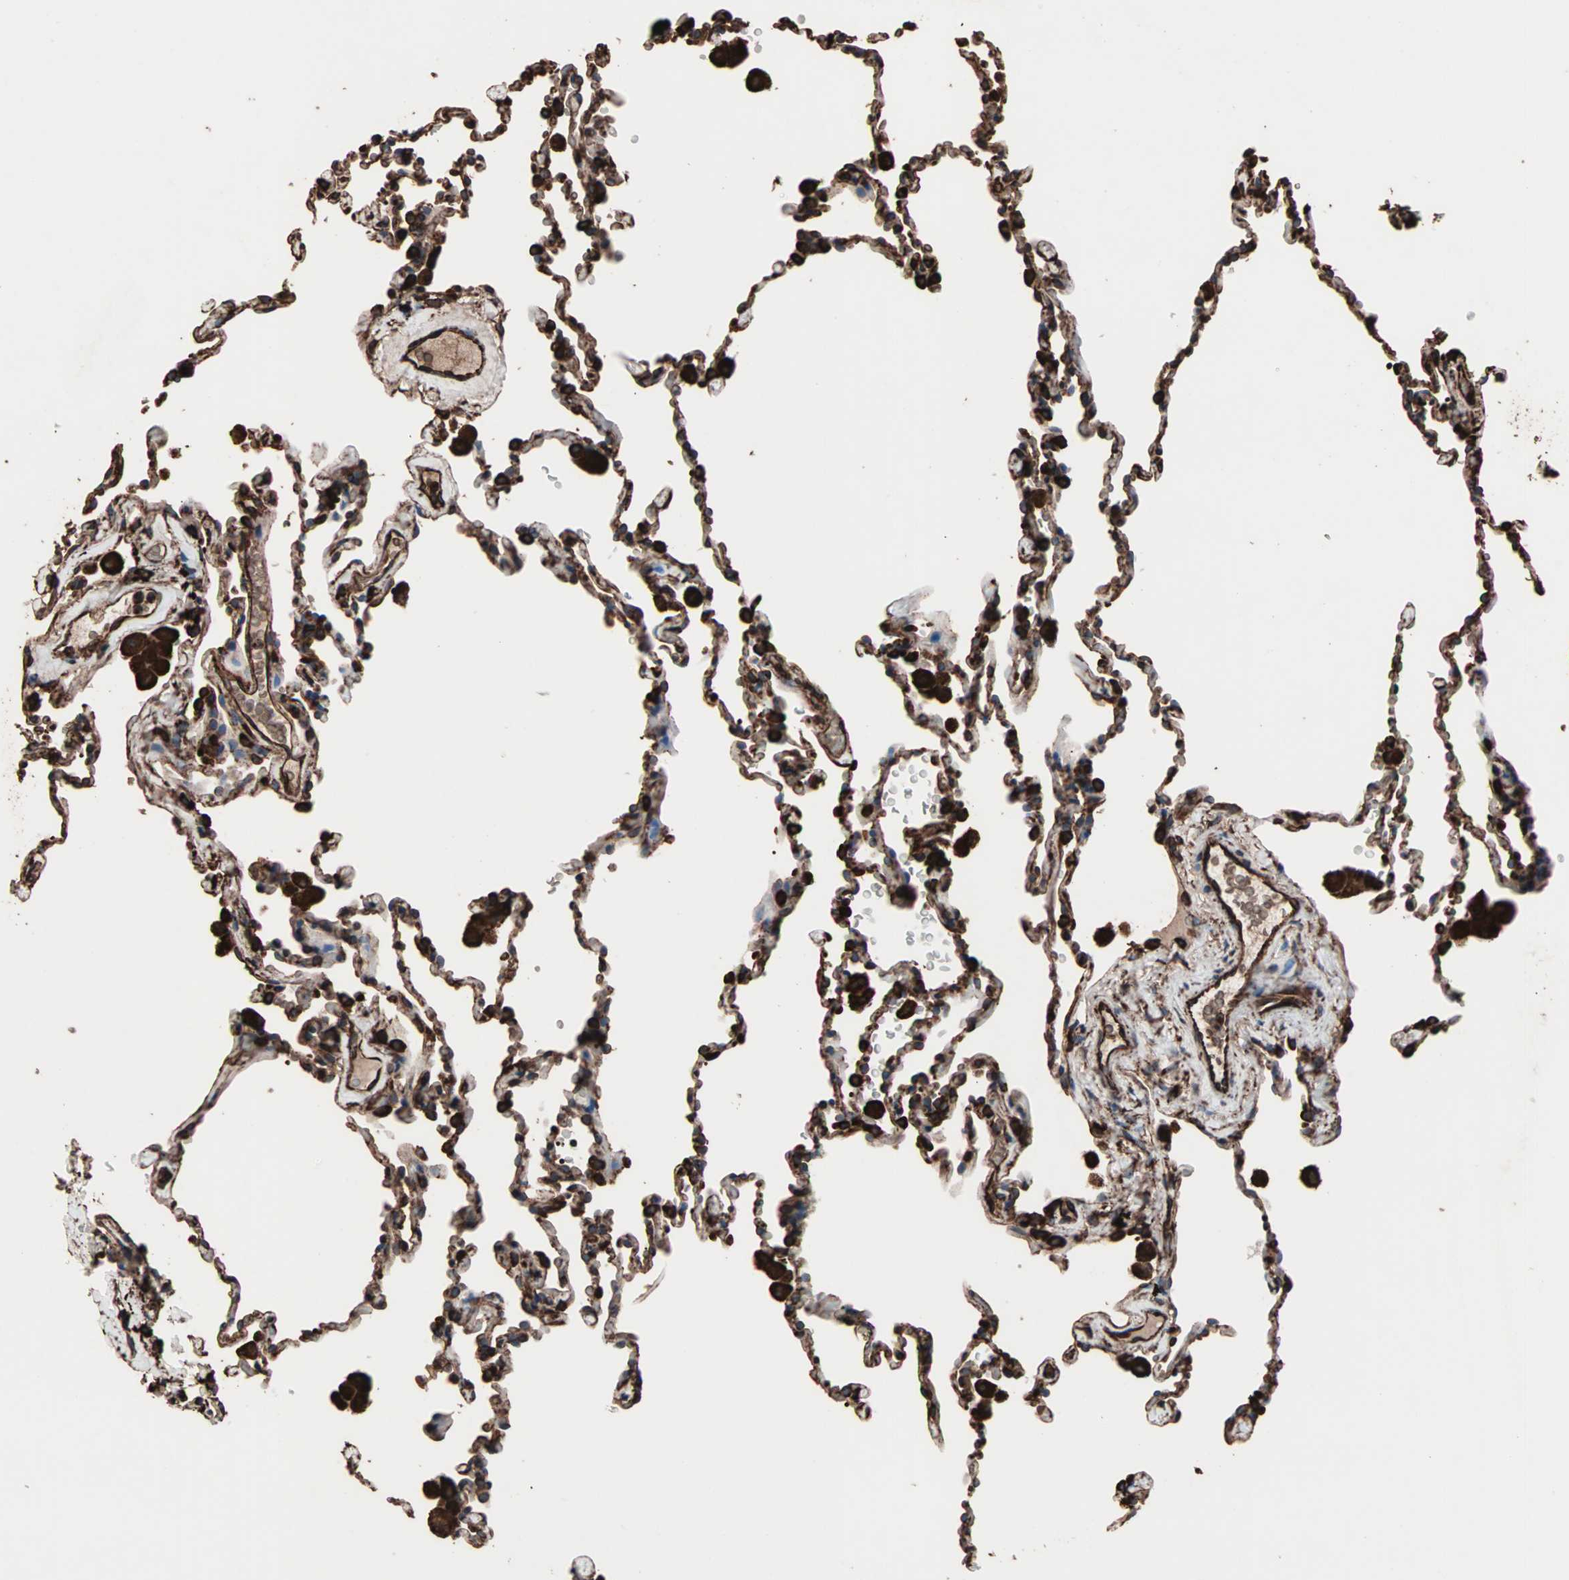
{"staining": {"intensity": "strong", "quantity": ">75%", "location": "cytoplasmic/membranous"}, "tissue": "lung", "cell_type": "Alveolar cells", "image_type": "normal", "snomed": [{"axis": "morphology", "description": "Normal tissue, NOS"}, {"axis": "morphology", "description": "Soft tissue tumor metastatic"}, {"axis": "topography", "description": "Lung"}], "caption": "Immunohistochemistry photomicrograph of unremarkable human lung stained for a protein (brown), which reveals high levels of strong cytoplasmic/membranous expression in approximately >75% of alveolar cells.", "gene": "HSP90B1", "patient": {"sex": "male", "age": 59}}